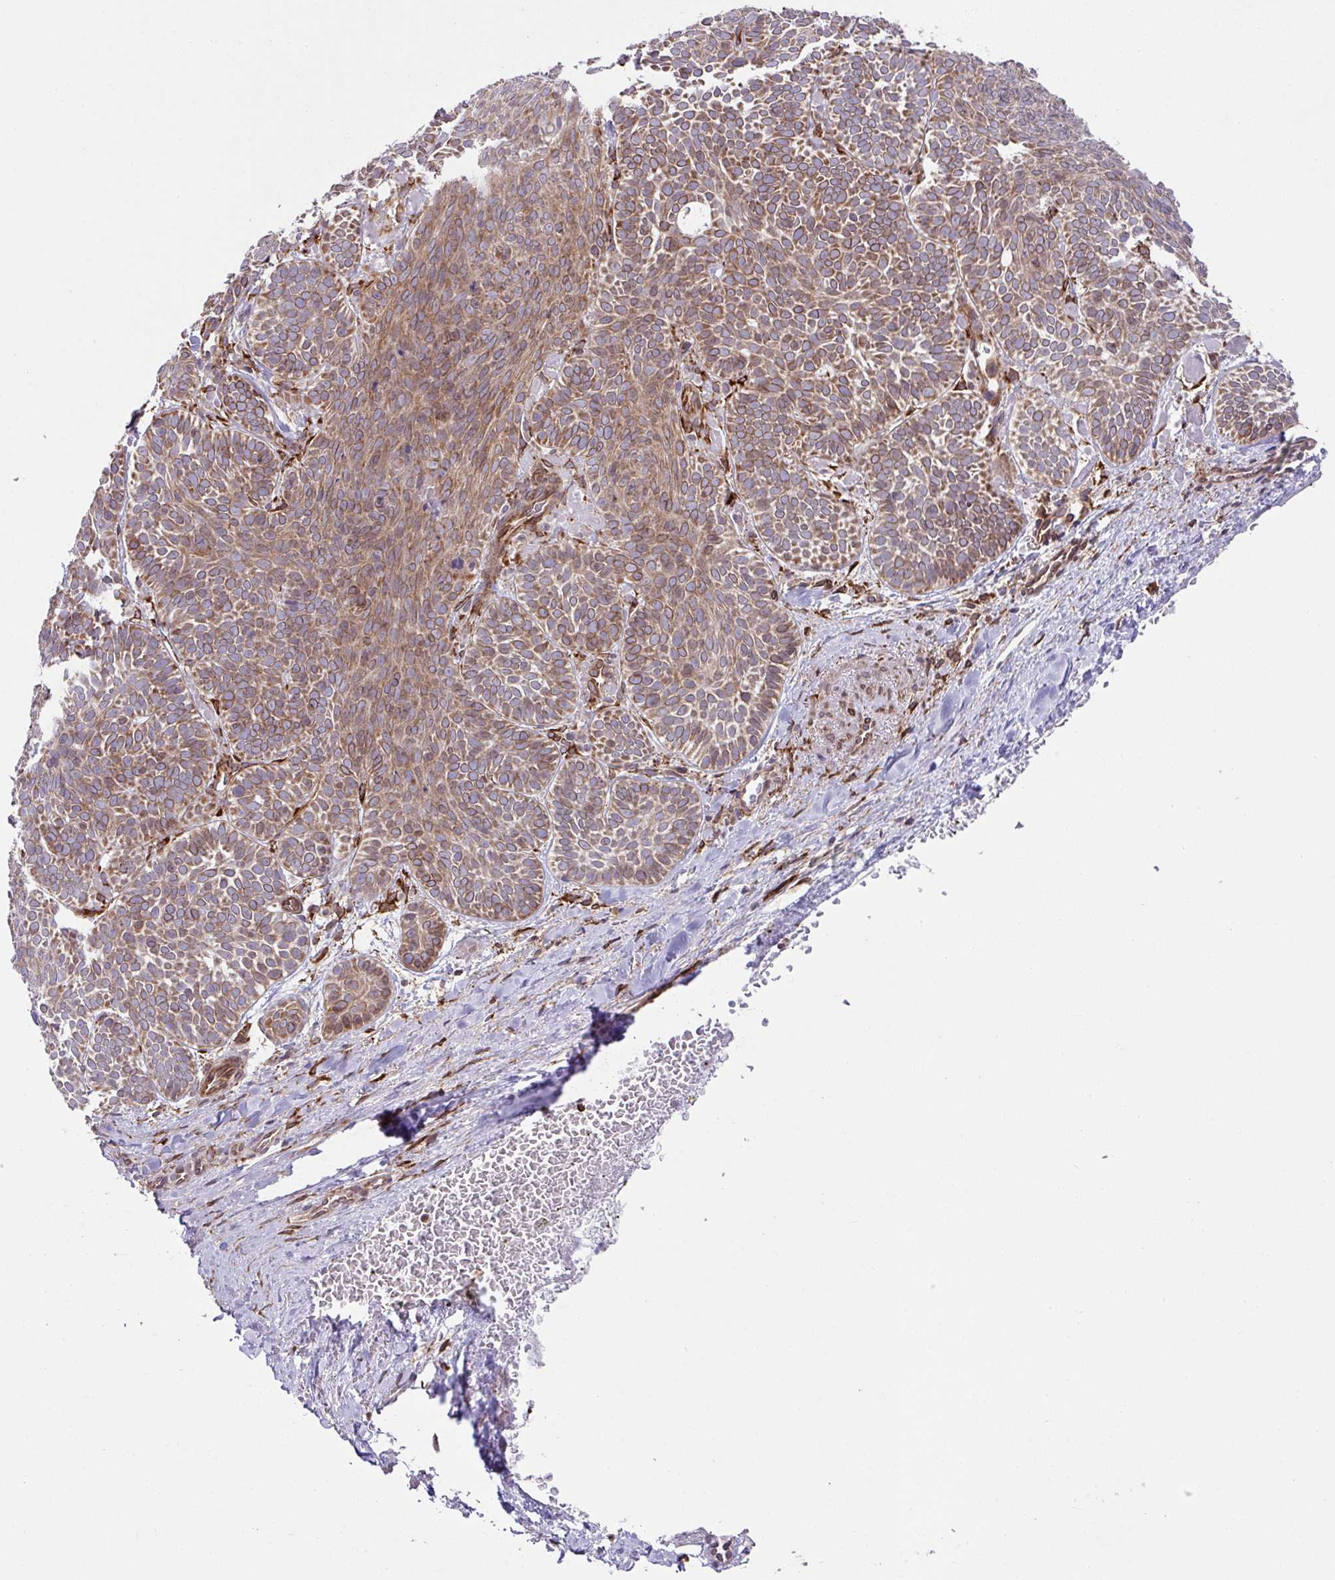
{"staining": {"intensity": "moderate", "quantity": ">75%", "location": "cytoplasmic/membranous"}, "tissue": "skin cancer", "cell_type": "Tumor cells", "image_type": "cancer", "snomed": [{"axis": "morphology", "description": "Basal cell carcinoma"}, {"axis": "topography", "description": "Skin"}], "caption": "Brown immunohistochemical staining in basal cell carcinoma (skin) shows moderate cytoplasmic/membranous expression in about >75% of tumor cells. Using DAB (brown) and hematoxylin (blue) stains, captured at high magnification using brightfield microscopy.", "gene": "SLC39A7", "patient": {"sex": "male", "age": 85}}